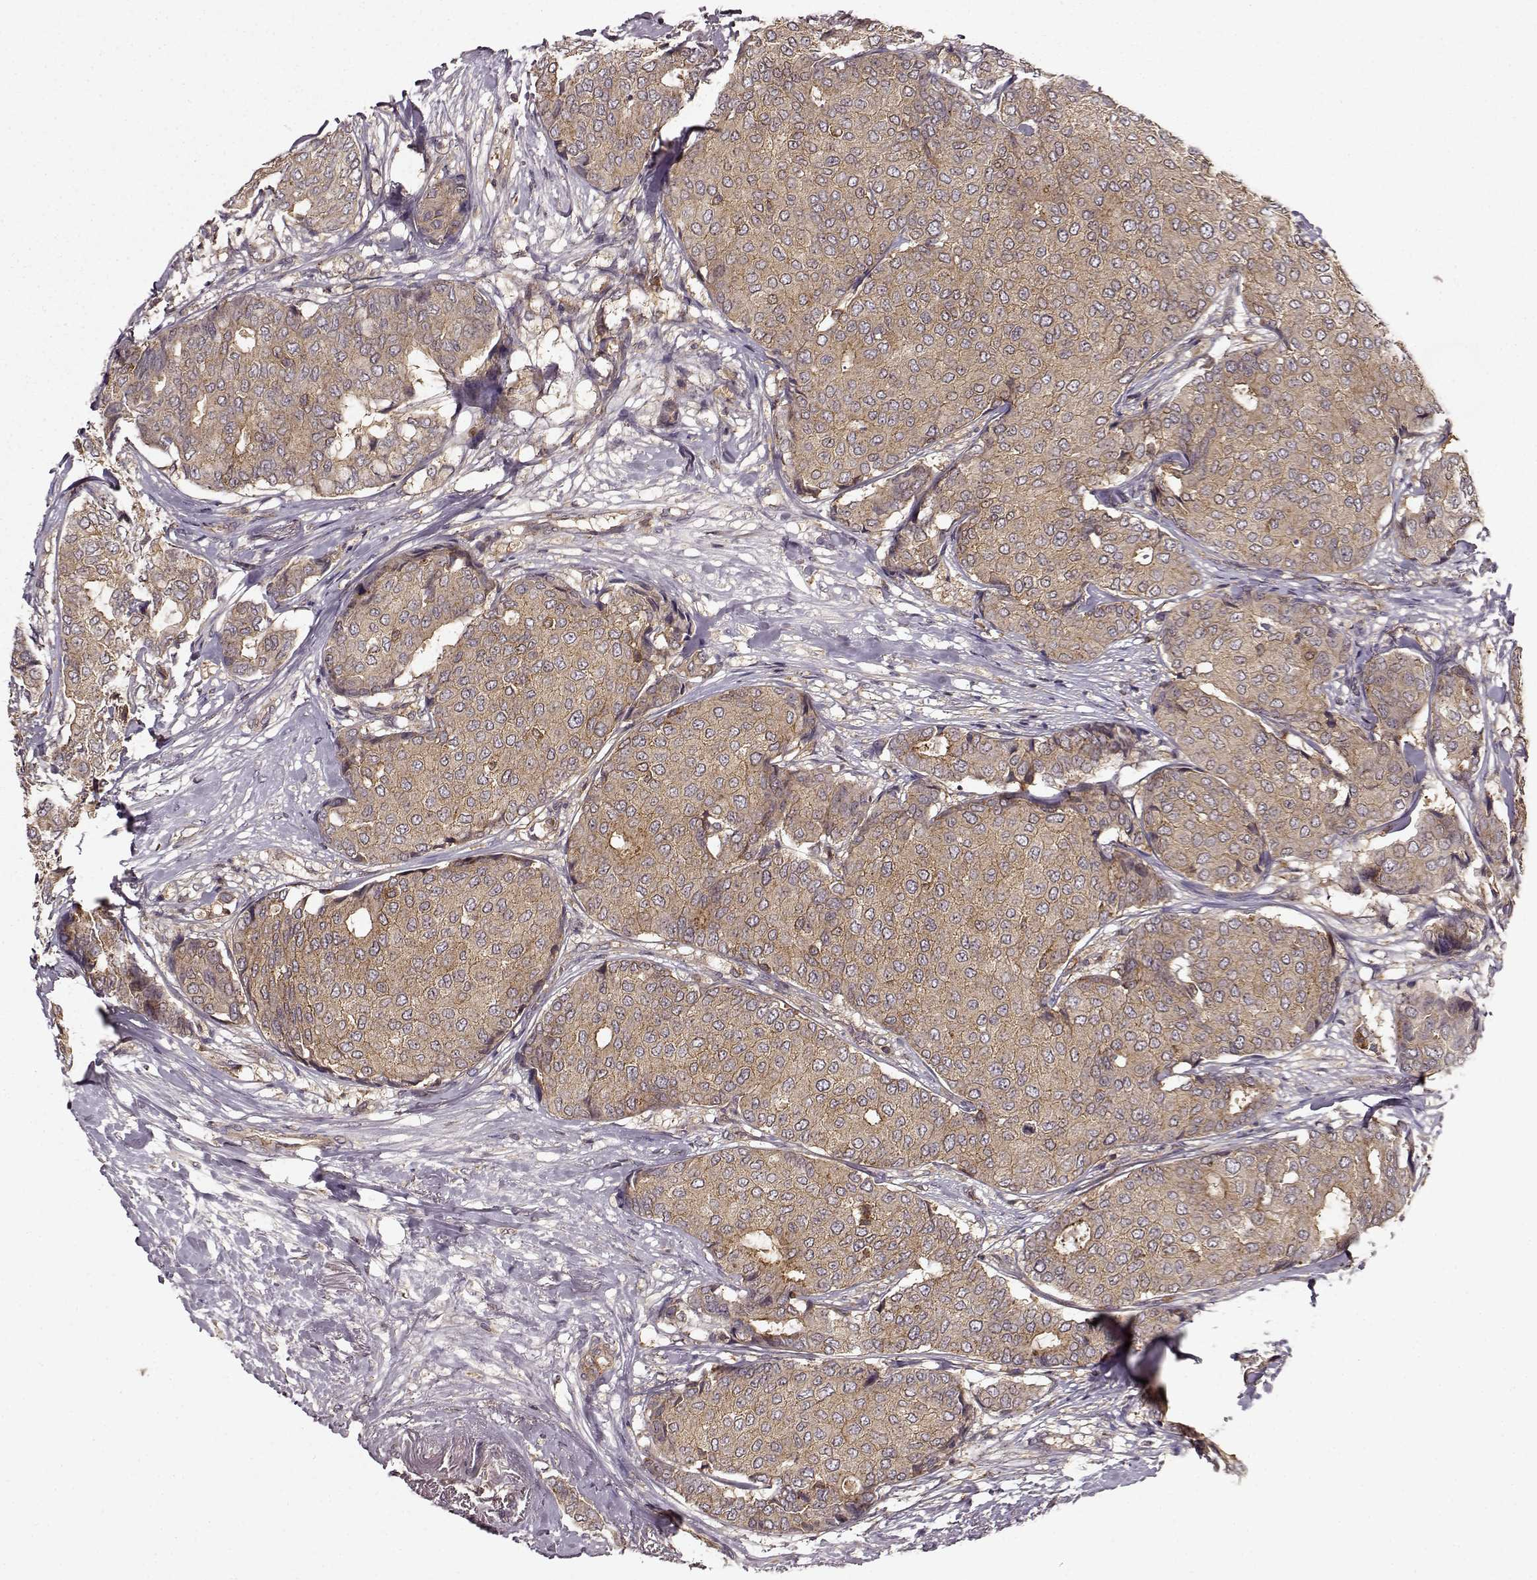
{"staining": {"intensity": "weak", "quantity": ">75%", "location": "cytoplasmic/membranous"}, "tissue": "breast cancer", "cell_type": "Tumor cells", "image_type": "cancer", "snomed": [{"axis": "morphology", "description": "Duct carcinoma"}, {"axis": "topography", "description": "Breast"}], "caption": "IHC of human breast intraductal carcinoma reveals low levels of weak cytoplasmic/membranous expression in approximately >75% of tumor cells.", "gene": "IFRD2", "patient": {"sex": "female", "age": 75}}